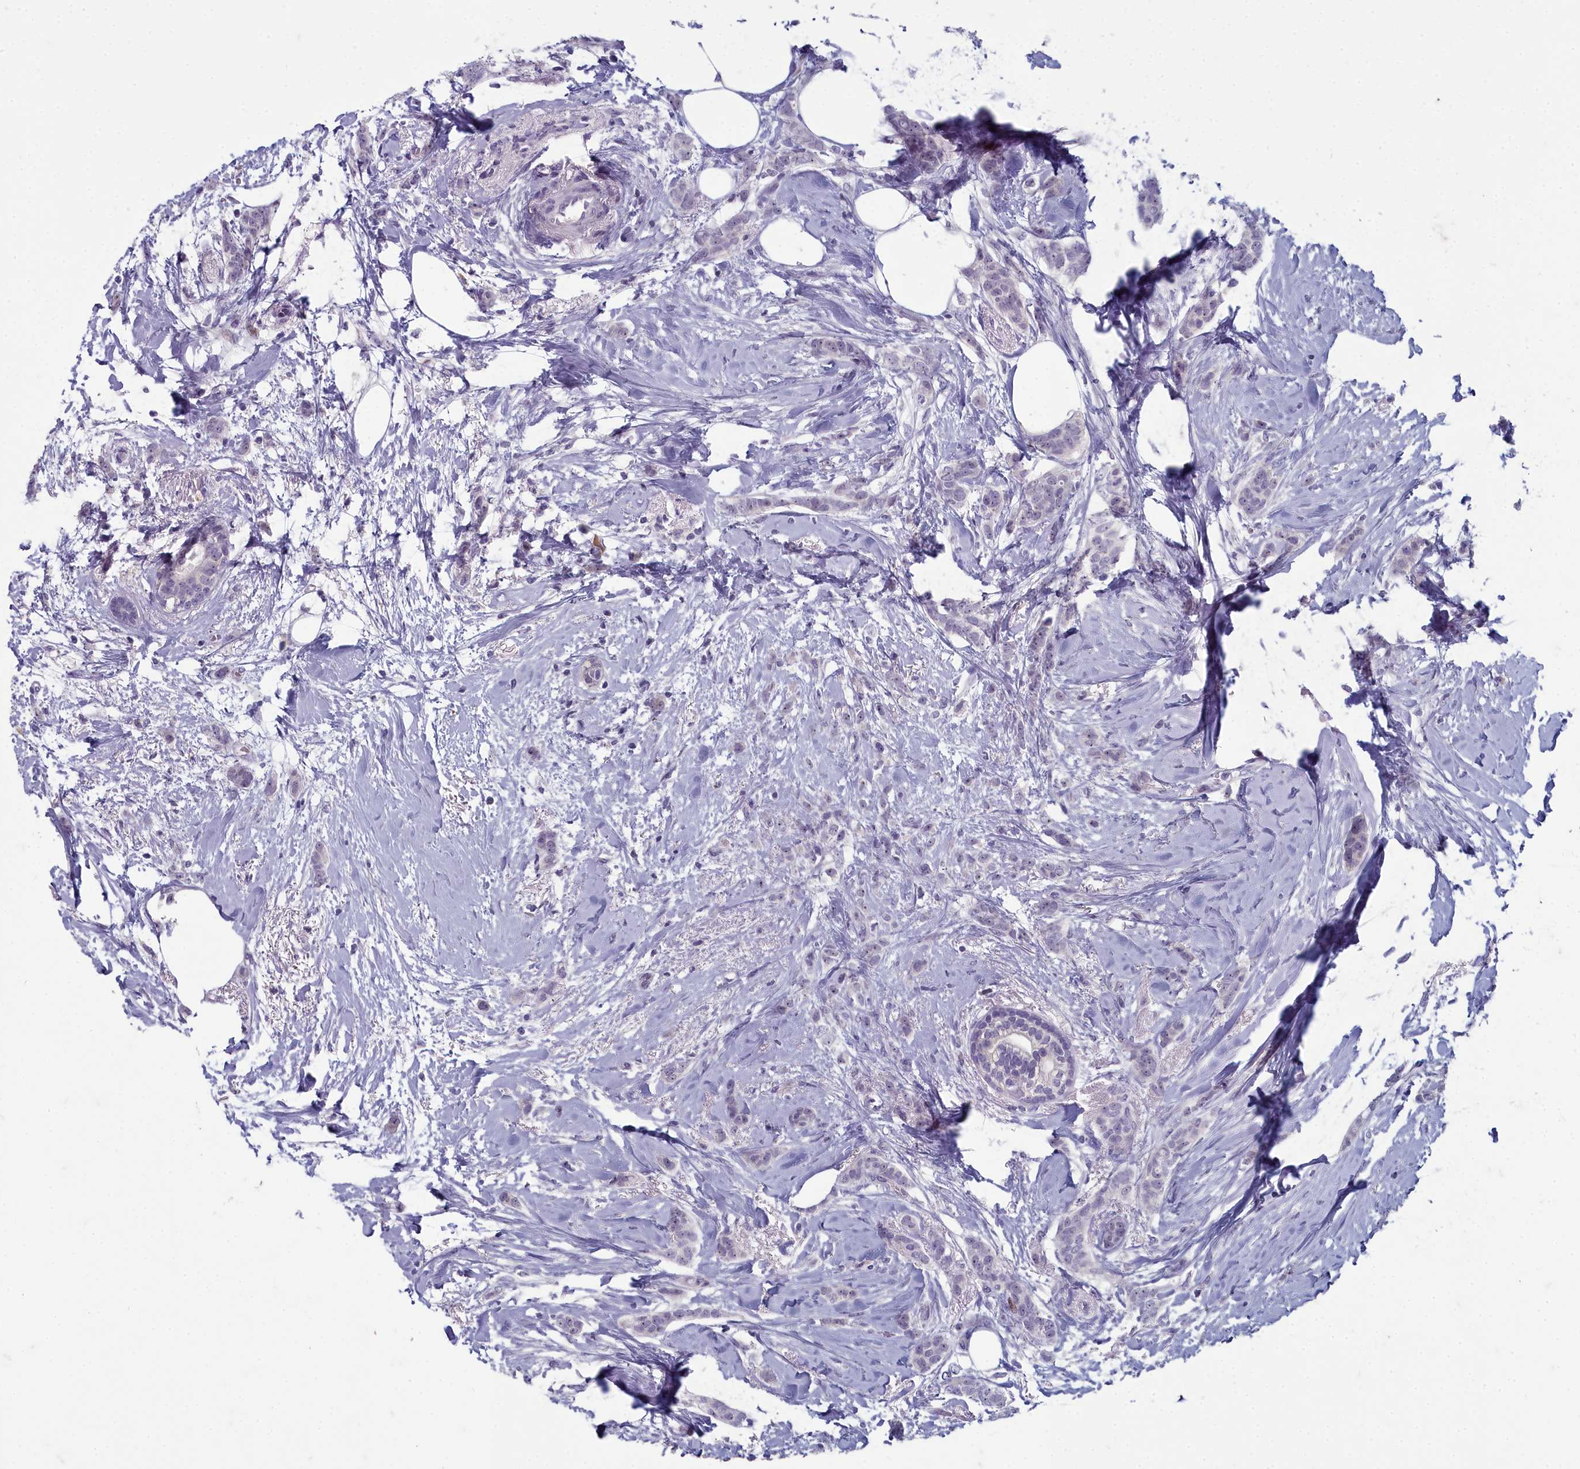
{"staining": {"intensity": "negative", "quantity": "none", "location": "none"}, "tissue": "breast cancer", "cell_type": "Tumor cells", "image_type": "cancer", "snomed": [{"axis": "morphology", "description": "Duct carcinoma"}, {"axis": "topography", "description": "Breast"}], "caption": "Breast cancer (invasive ductal carcinoma) was stained to show a protein in brown. There is no significant staining in tumor cells.", "gene": "INSYN2A", "patient": {"sex": "female", "age": 72}}